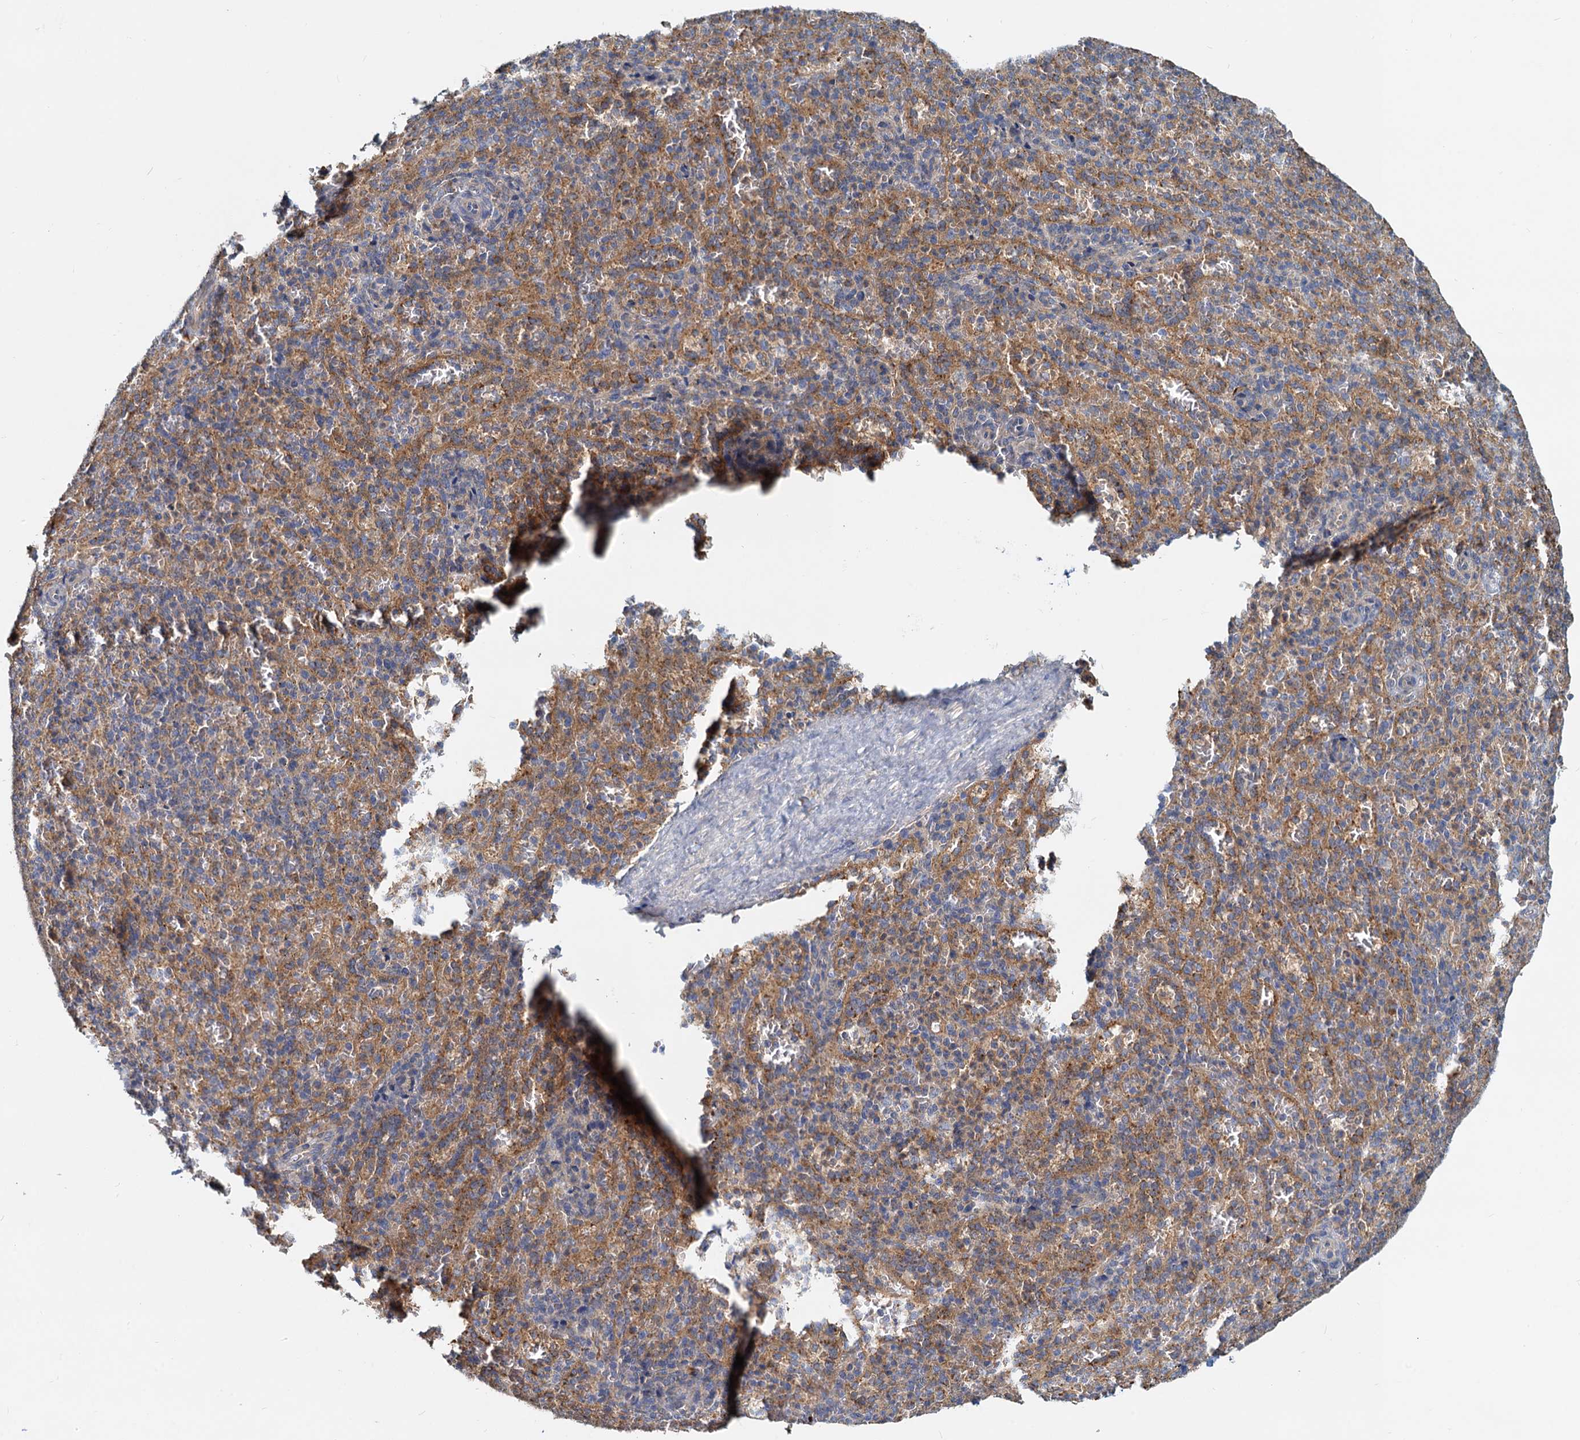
{"staining": {"intensity": "weak", "quantity": "<25%", "location": "cytoplasmic/membranous"}, "tissue": "spleen", "cell_type": "Cells in red pulp", "image_type": "normal", "snomed": [{"axis": "morphology", "description": "Normal tissue, NOS"}, {"axis": "topography", "description": "Spleen"}], "caption": "High magnification brightfield microscopy of benign spleen stained with DAB (brown) and counterstained with hematoxylin (blue): cells in red pulp show no significant expression. (Brightfield microscopy of DAB immunohistochemistry at high magnification).", "gene": "TOLLIP", "patient": {"sex": "female", "age": 21}}